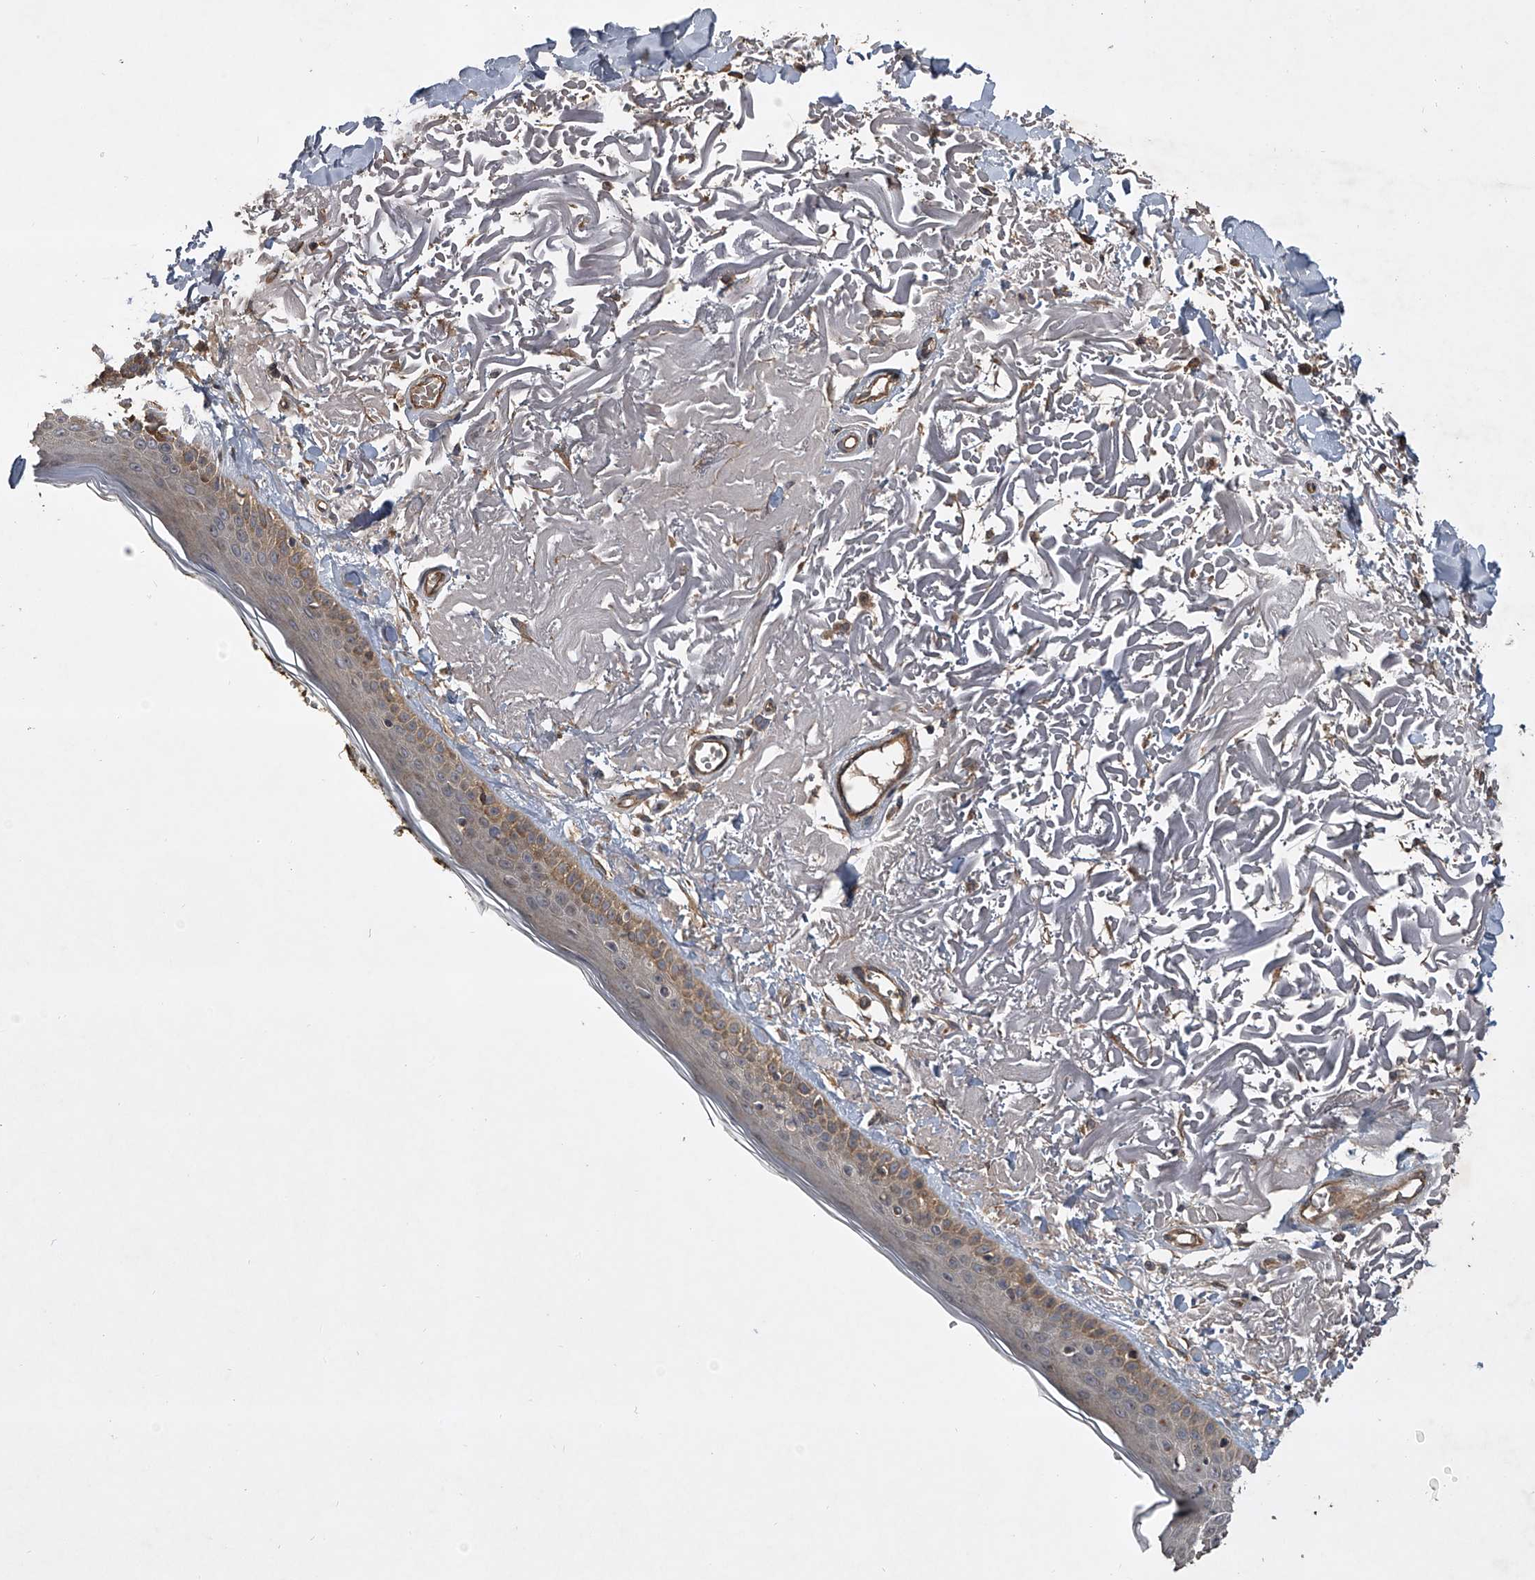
{"staining": {"intensity": "moderate", "quantity": ">75%", "location": "cytoplasmic/membranous"}, "tissue": "skin", "cell_type": "Fibroblasts", "image_type": "normal", "snomed": [{"axis": "morphology", "description": "Normal tissue, NOS"}, {"axis": "topography", "description": "Skin"}, {"axis": "topography", "description": "Skeletal muscle"}], "caption": "Immunohistochemistry (IHC) of unremarkable skin displays medium levels of moderate cytoplasmic/membranous expression in about >75% of fibroblasts.", "gene": "NFS1", "patient": {"sex": "male", "age": 83}}